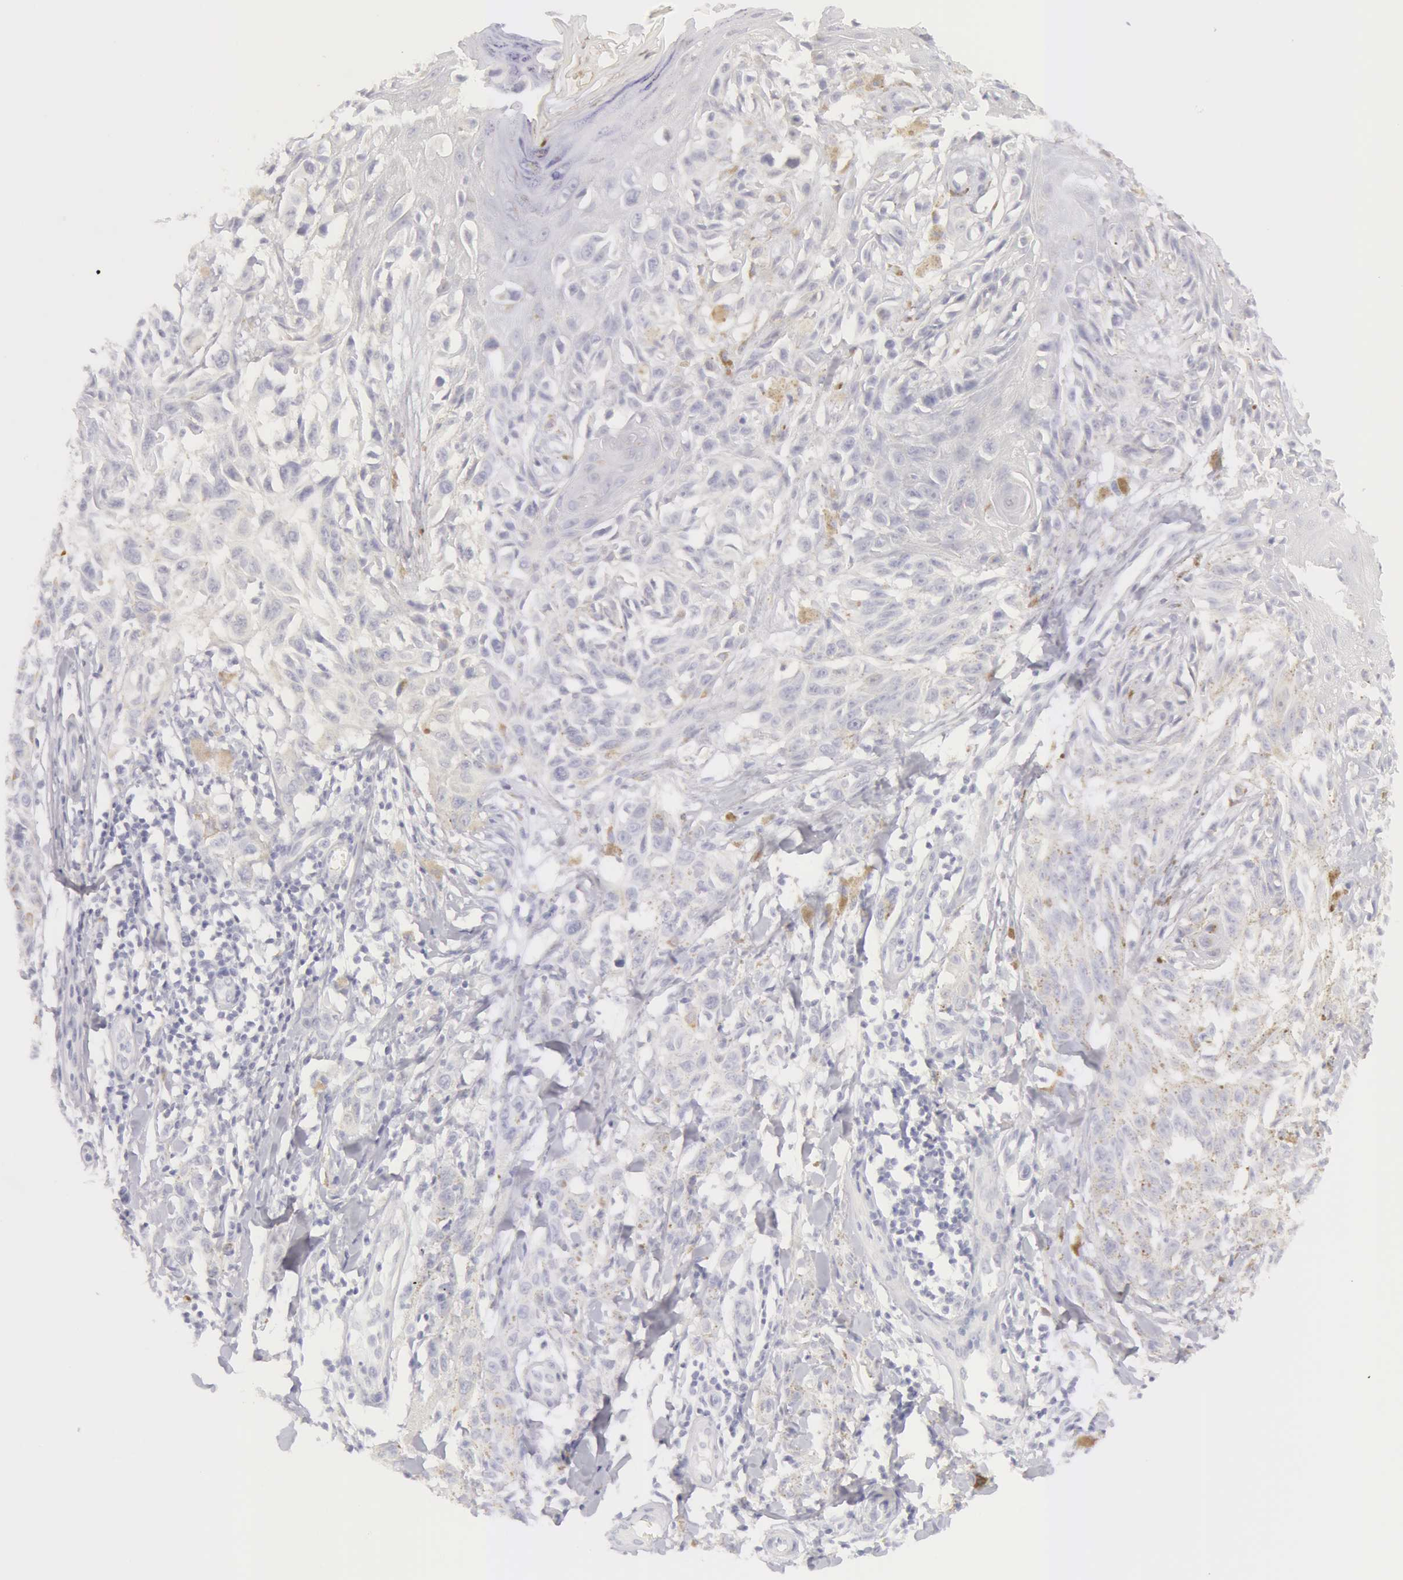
{"staining": {"intensity": "negative", "quantity": "none", "location": "none"}, "tissue": "melanoma", "cell_type": "Tumor cells", "image_type": "cancer", "snomed": [{"axis": "morphology", "description": "Malignant melanoma, NOS"}, {"axis": "topography", "description": "Skin"}], "caption": "Photomicrograph shows no protein positivity in tumor cells of malignant melanoma tissue. (DAB (3,3'-diaminobenzidine) immunohistochemistry, high magnification).", "gene": "KRT8", "patient": {"sex": "female", "age": 77}}